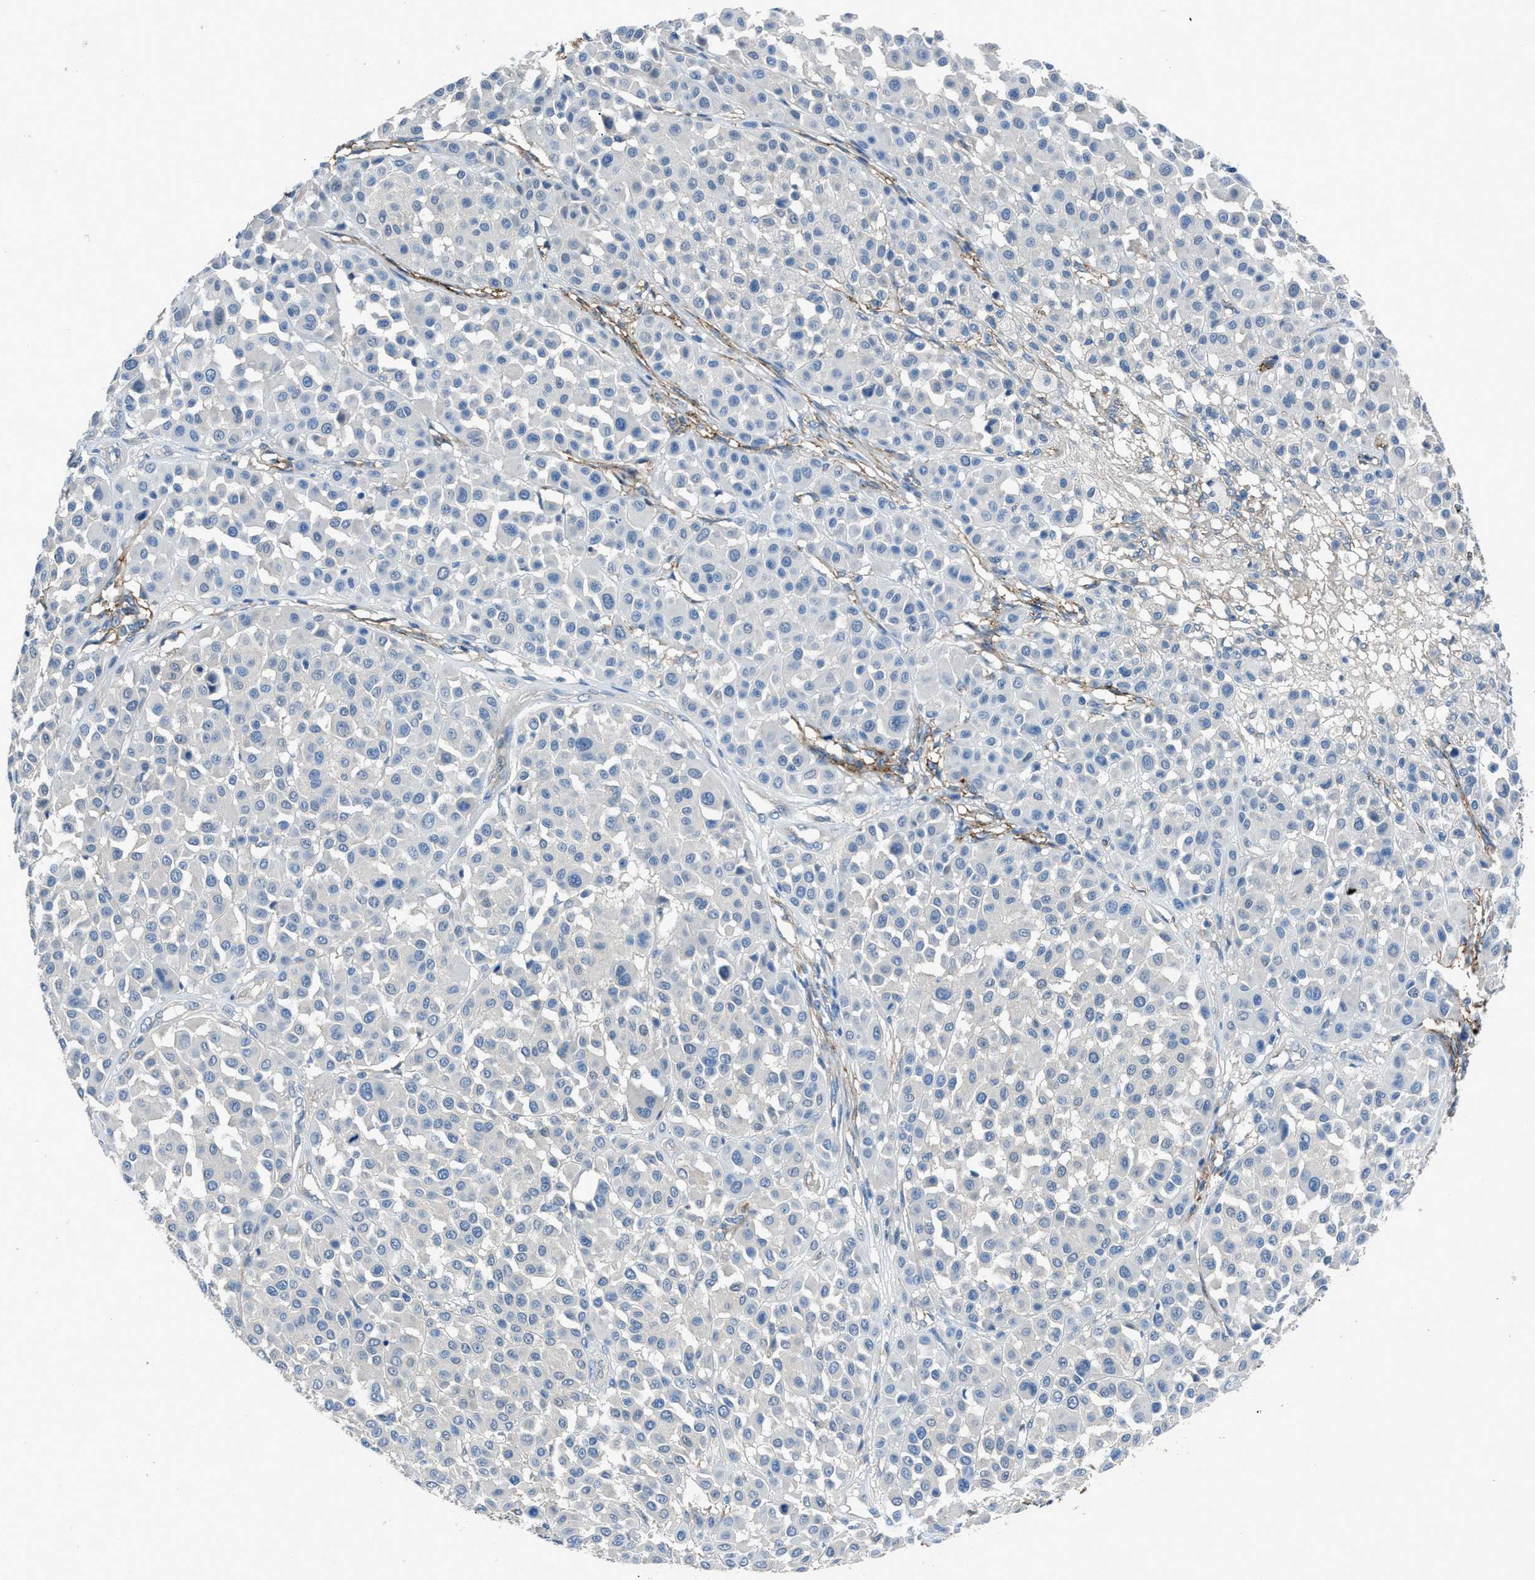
{"staining": {"intensity": "negative", "quantity": "none", "location": "none"}, "tissue": "melanoma", "cell_type": "Tumor cells", "image_type": "cancer", "snomed": [{"axis": "morphology", "description": "Malignant melanoma, Metastatic site"}, {"axis": "topography", "description": "Soft tissue"}], "caption": "Tumor cells are negative for brown protein staining in melanoma.", "gene": "PTGFRN", "patient": {"sex": "male", "age": 41}}